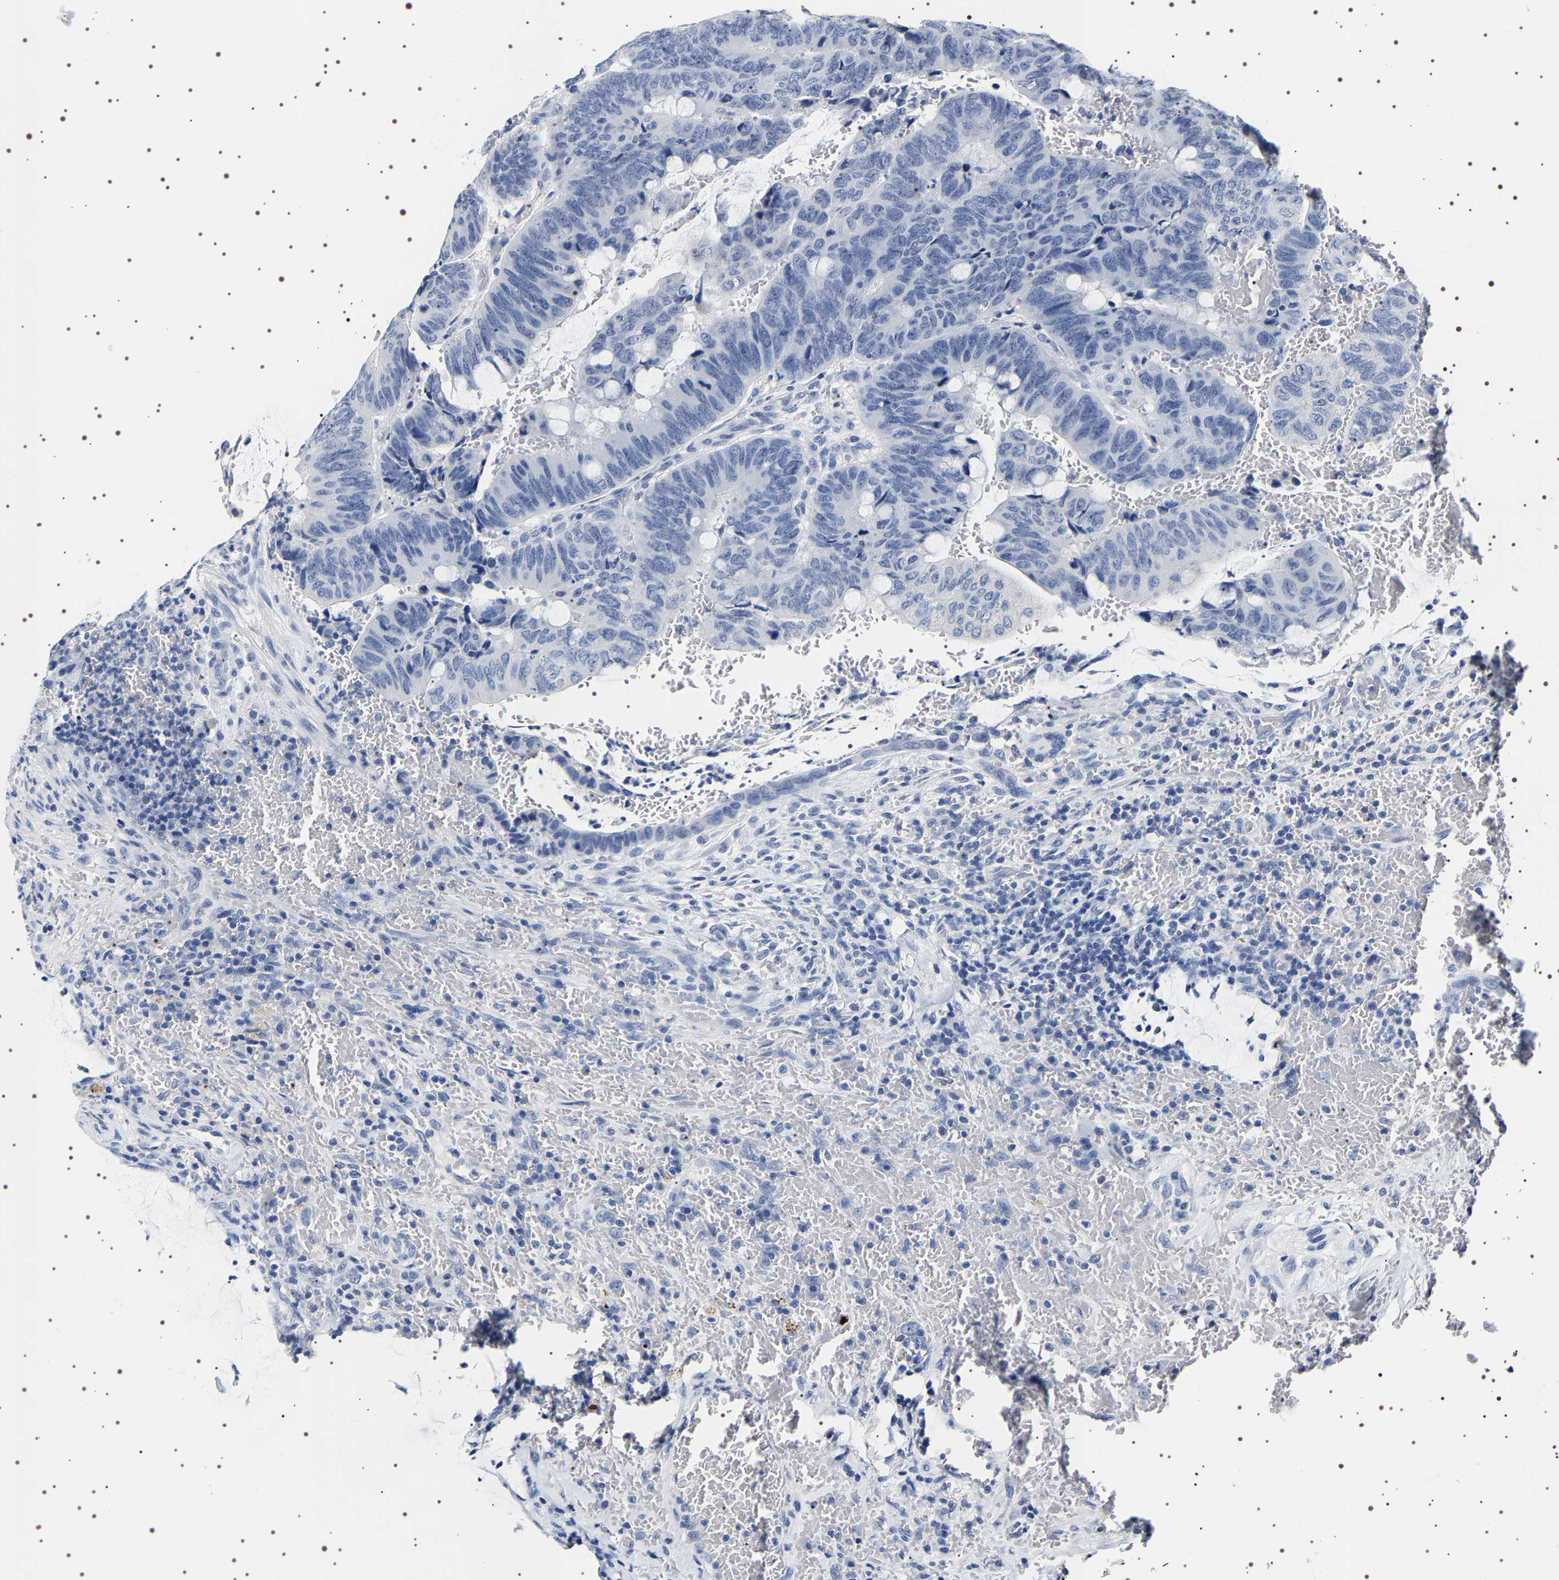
{"staining": {"intensity": "negative", "quantity": "none", "location": "none"}, "tissue": "colorectal cancer", "cell_type": "Tumor cells", "image_type": "cancer", "snomed": [{"axis": "morphology", "description": "Normal tissue, NOS"}, {"axis": "morphology", "description": "Adenocarcinoma, NOS"}, {"axis": "topography", "description": "Rectum"}, {"axis": "topography", "description": "Peripheral nerve tissue"}], "caption": "Immunohistochemistry histopathology image of neoplastic tissue: human colorectal cancer (adenocarcinoma) stained with DAB (3,3'-diaminobenzidine) reveals no significant protein positivity in tumor cells. (DAB (3,3'-diaminobenzidine) IHC visualized using brightfield microscopy, high magnification).", "gene": "UBQLN3", "patient": {"sex": "male", "age": 92}}